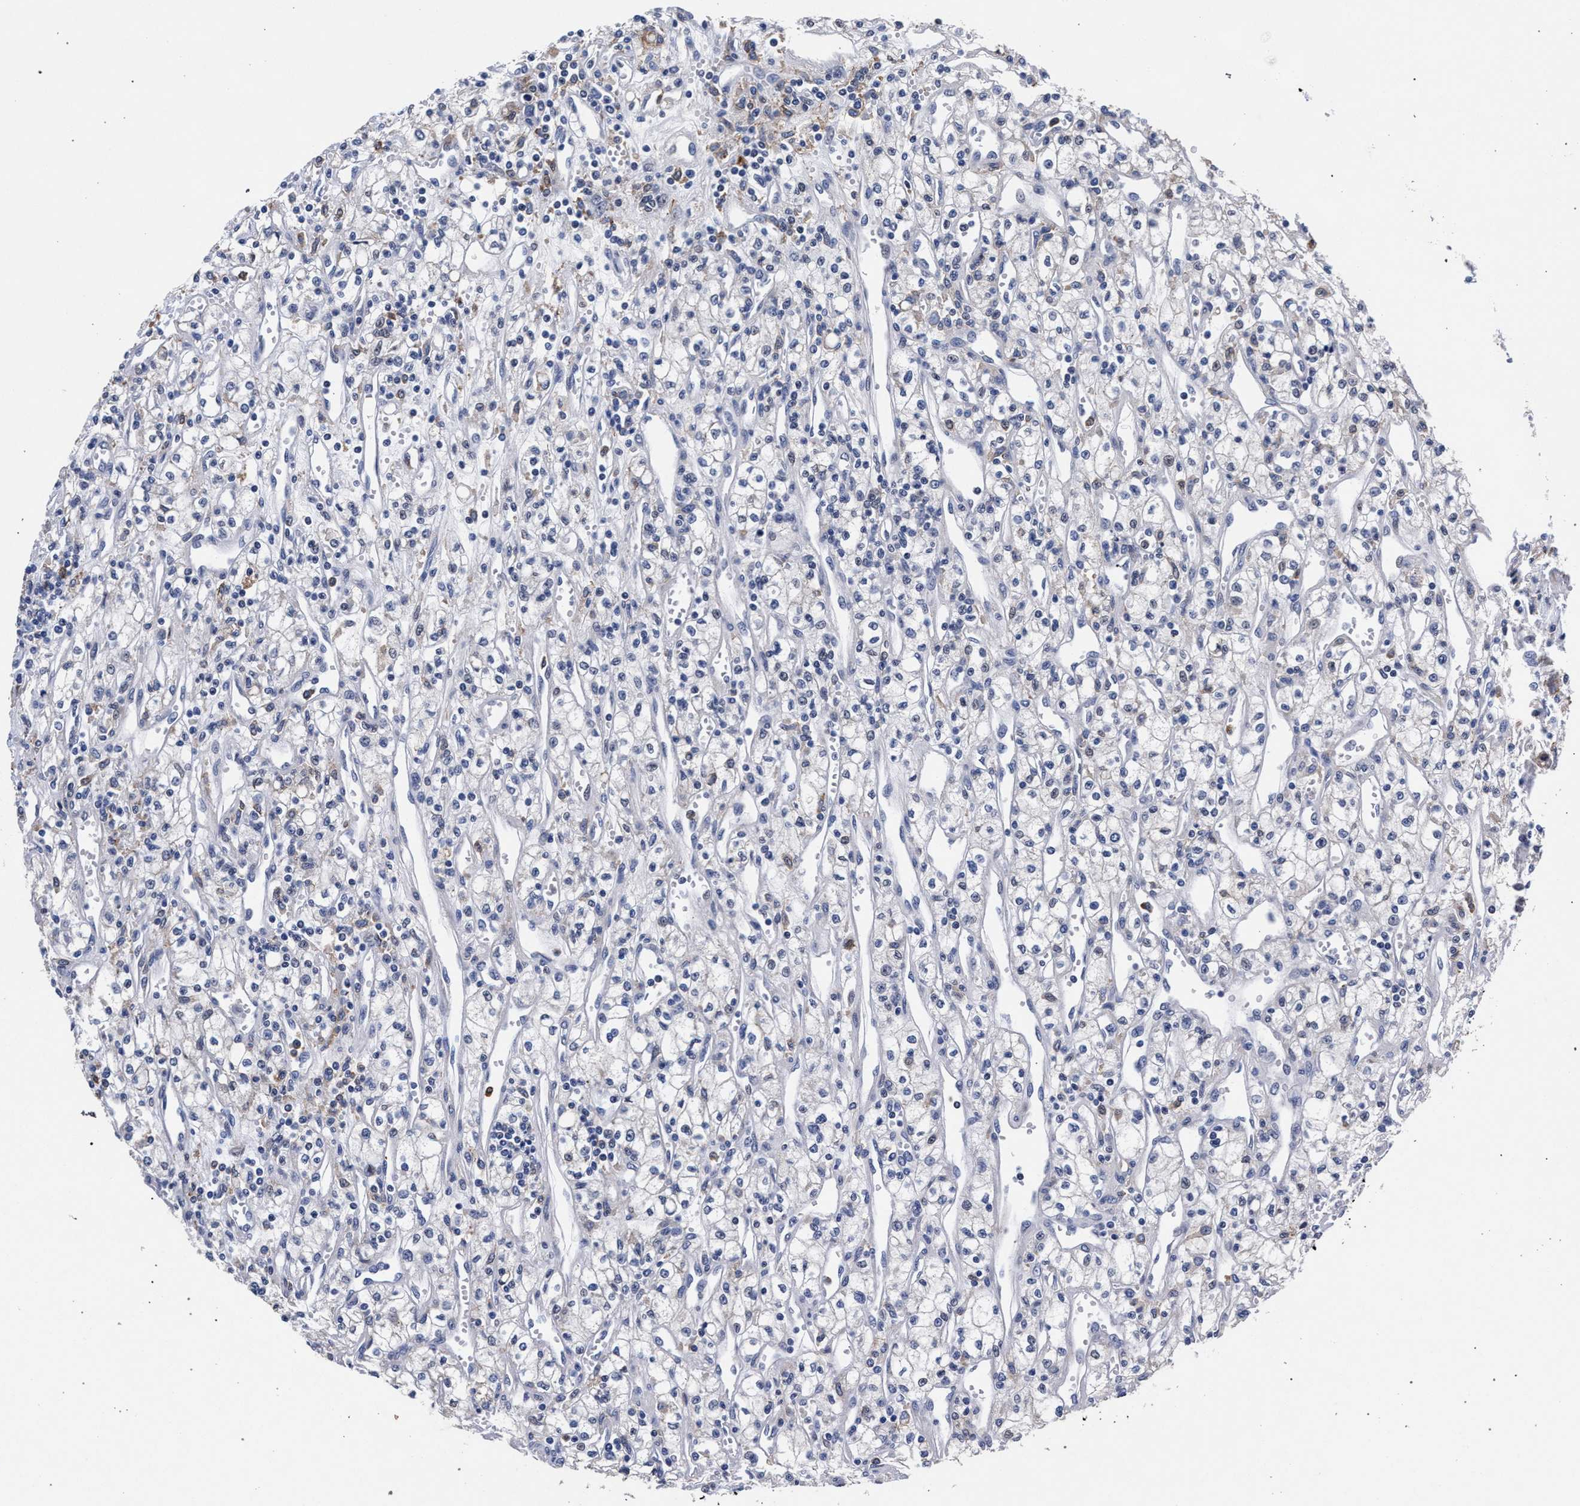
{"staining": {"intensity": "negative", "quantity": "none", "location": "none"}, "tissue": "renal cancer", "cell_type": "Tumor cells", "image_type": "cancer", "snomed": [{"axis": "morphology", "description": "Adenocarcinoma, NOS"}, {"axis": "topography", "description": "Kidney"}], "caption": "Immunohistochemistry (IHC) histopathology image of neoplastic tissue: adenocarcinoma (renal) stained with DAB exhibits no significant protein staining in tumor cells. (DAB IHC visualized using brightfield microscopy, high magnification).", "gene": "ZNF462", "patient": {"sex": "male", "age": 59}}